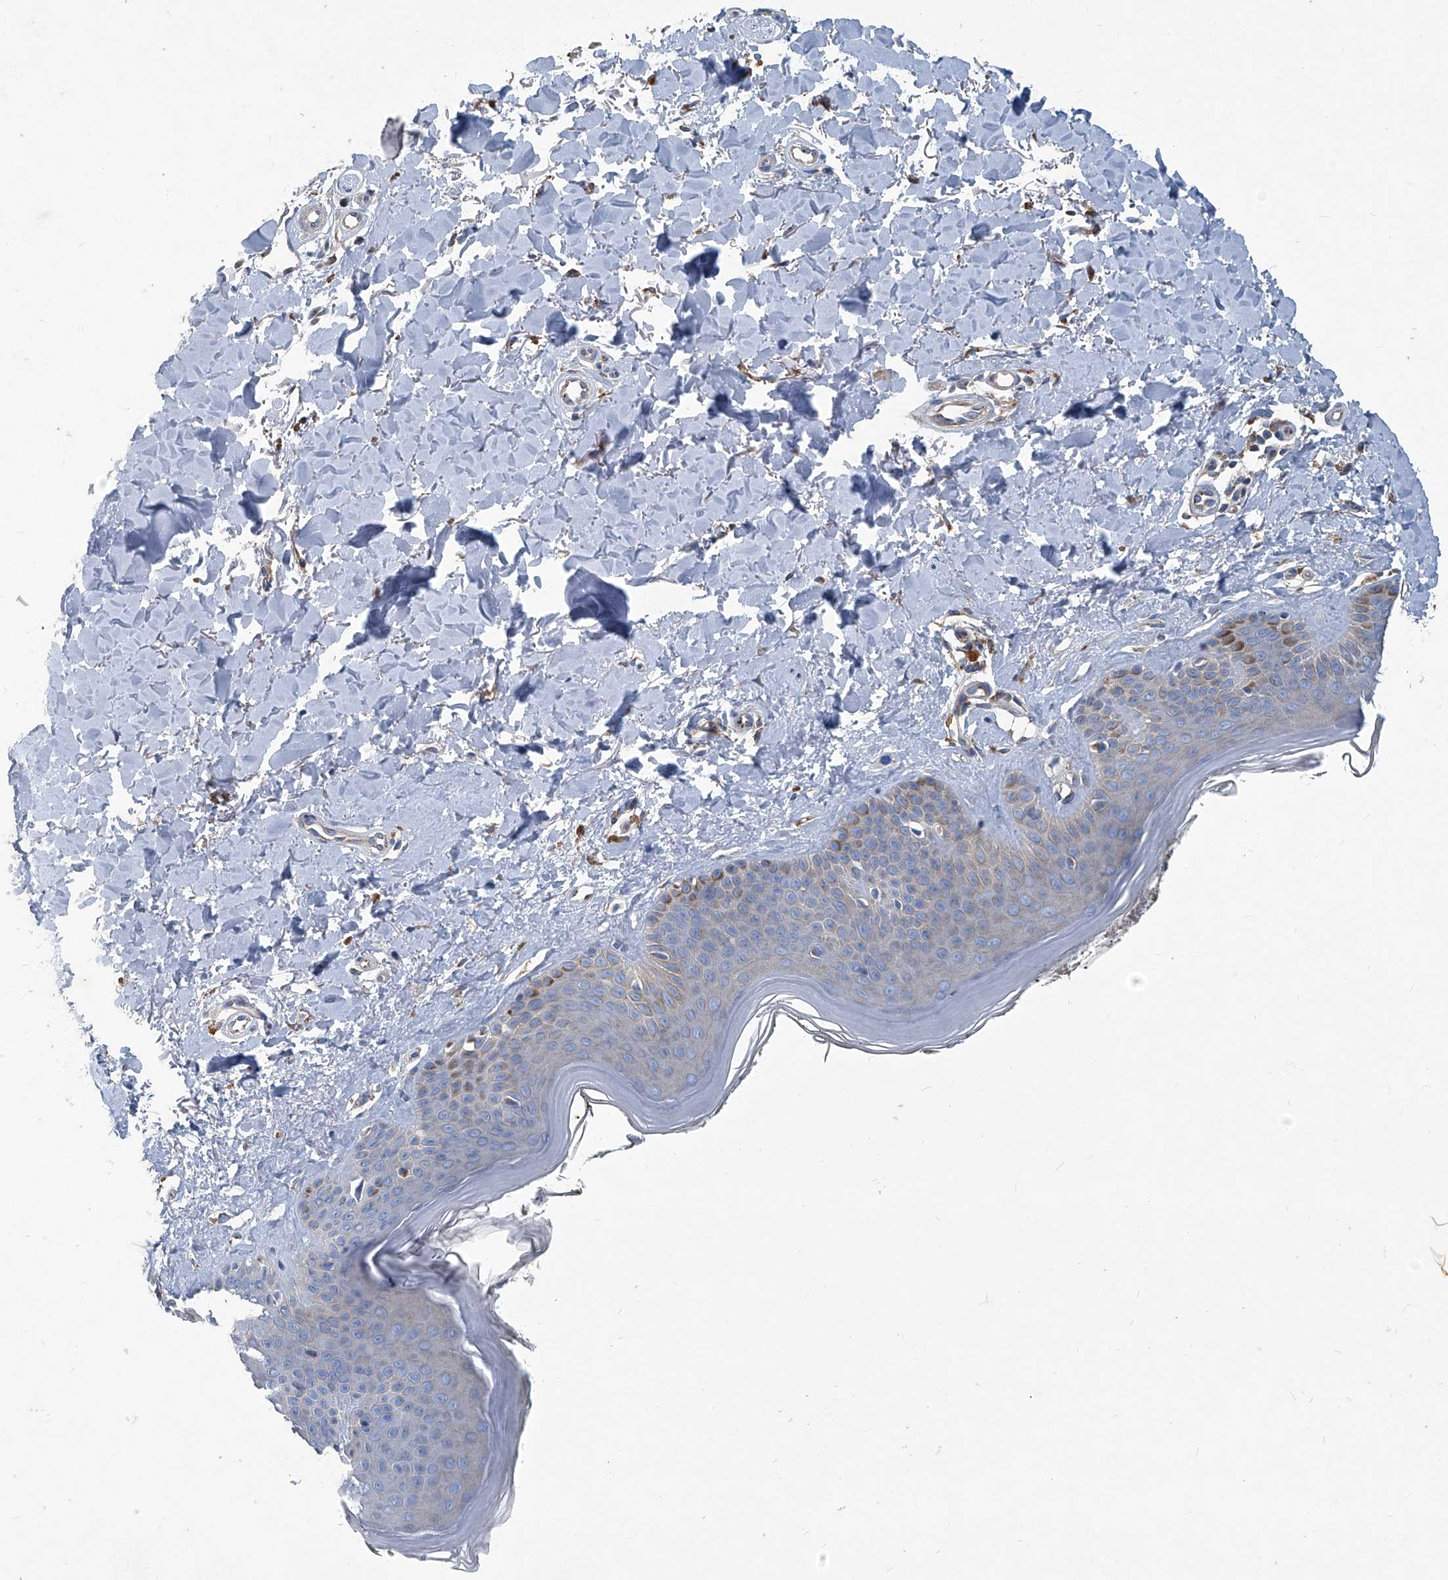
{"staining": {"intensity": "moderate", "quantity": ">75%", "location": "cytoplasmic/membranous"}, "tissue": "skin", "cell_type": "Fibroblasts", "image_type": "normal", "snomed": [{"axis": "morphology", "description": "Normal tissue, NOS"}, {"axis": "topography", "description": "Skin"}], "caption": "Immunohistochemistry (IHC) image of unremarkable skin: human skin stained using IHC exhibits medium levels of moderate protein expression localized specifically in the cytoplasmic/membranous of fibroblasts, appearing as a cytoplasmic/membranous brown color.", "gene": "PIGH", "patient": {"sex": "female", "age": 64}}